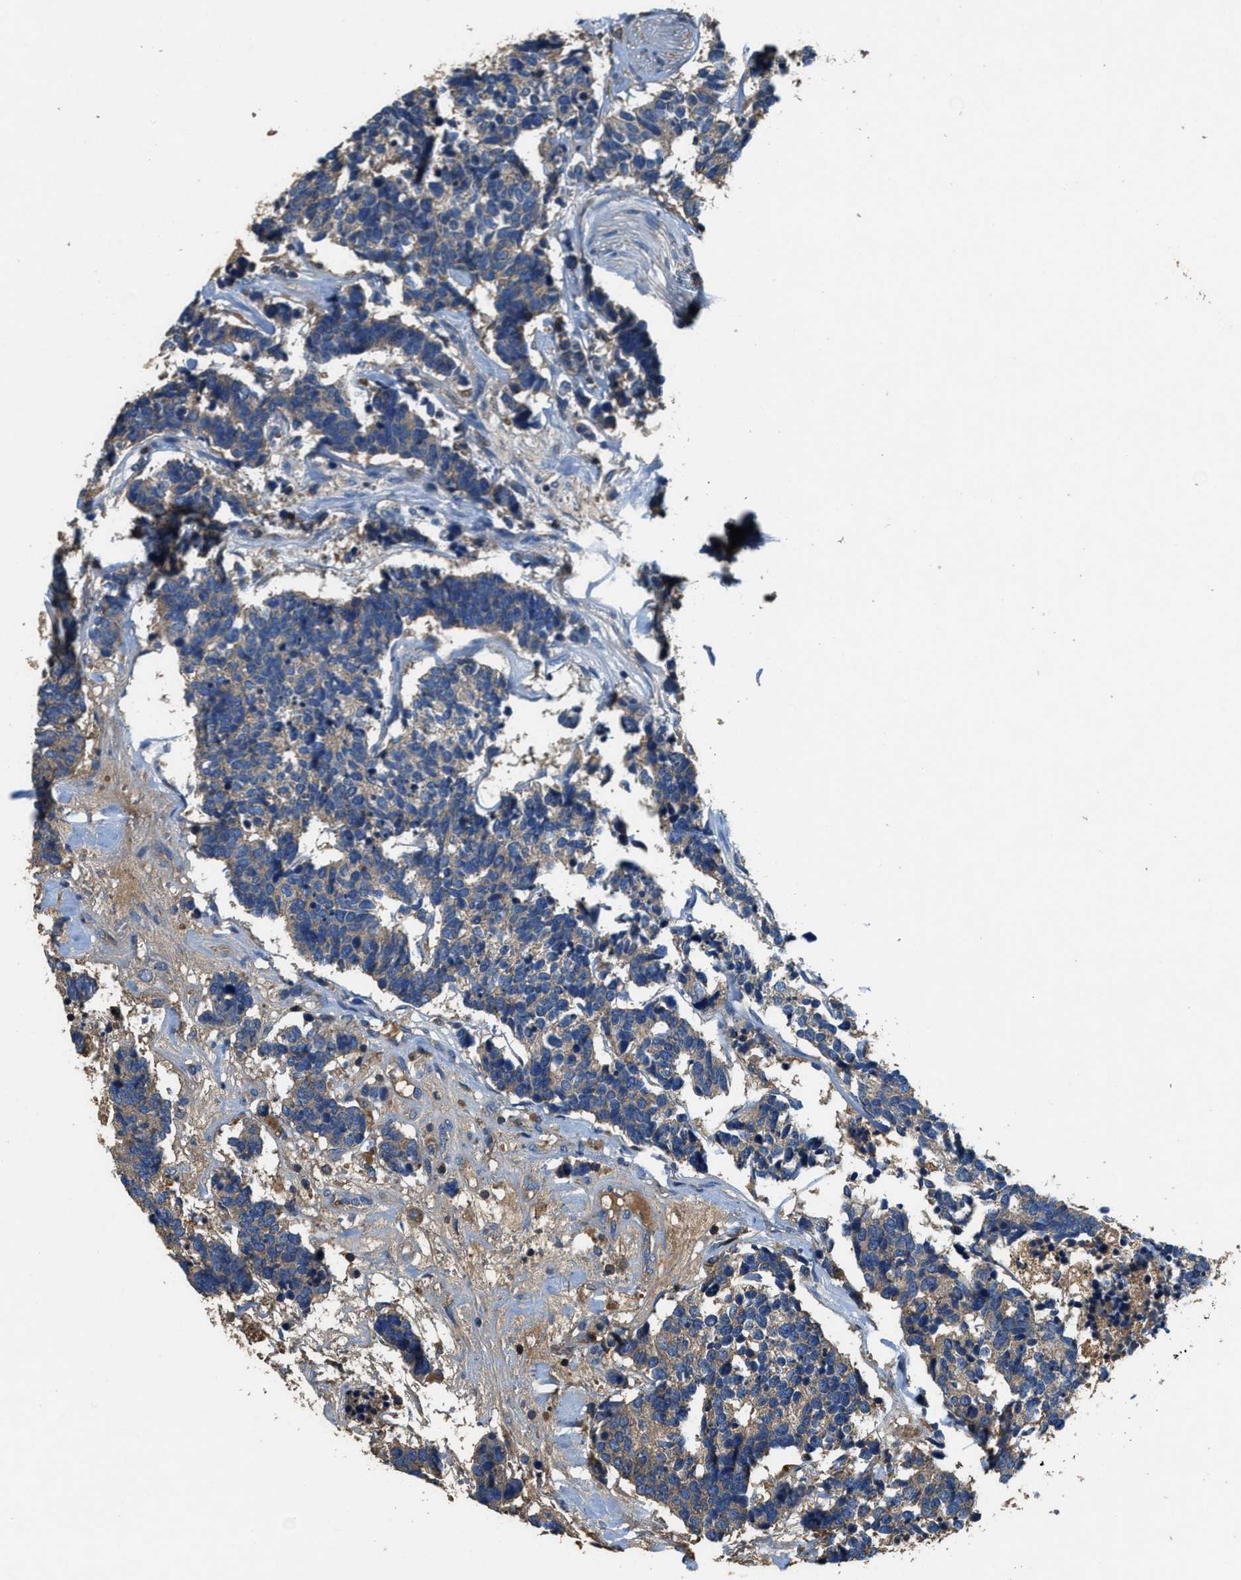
{"staining": {"intensity": "weak", "quantity": "<25%", "location": "cytoplasmic/membranous"}, "tissue": "carcinoid", "cell_type": "Tumor cells", "image_type": "cancer", "snomed": [{"axis": "morphology", "description": "Carcinoma, NOS"}, {"axis": "morphology", "description": "Carcinoid, malignant, NOS"}, {"axis": "topography", "description": "Urinary bladder"}], "caption": "This image is of malignant carcinoid stained with IHC to label a protein in brown with the nuclei are counter-stained blue. There is no expression in tumor cells.", "gene": "BLOC1S1", "patient": {"sex": "male", "age": 57}}